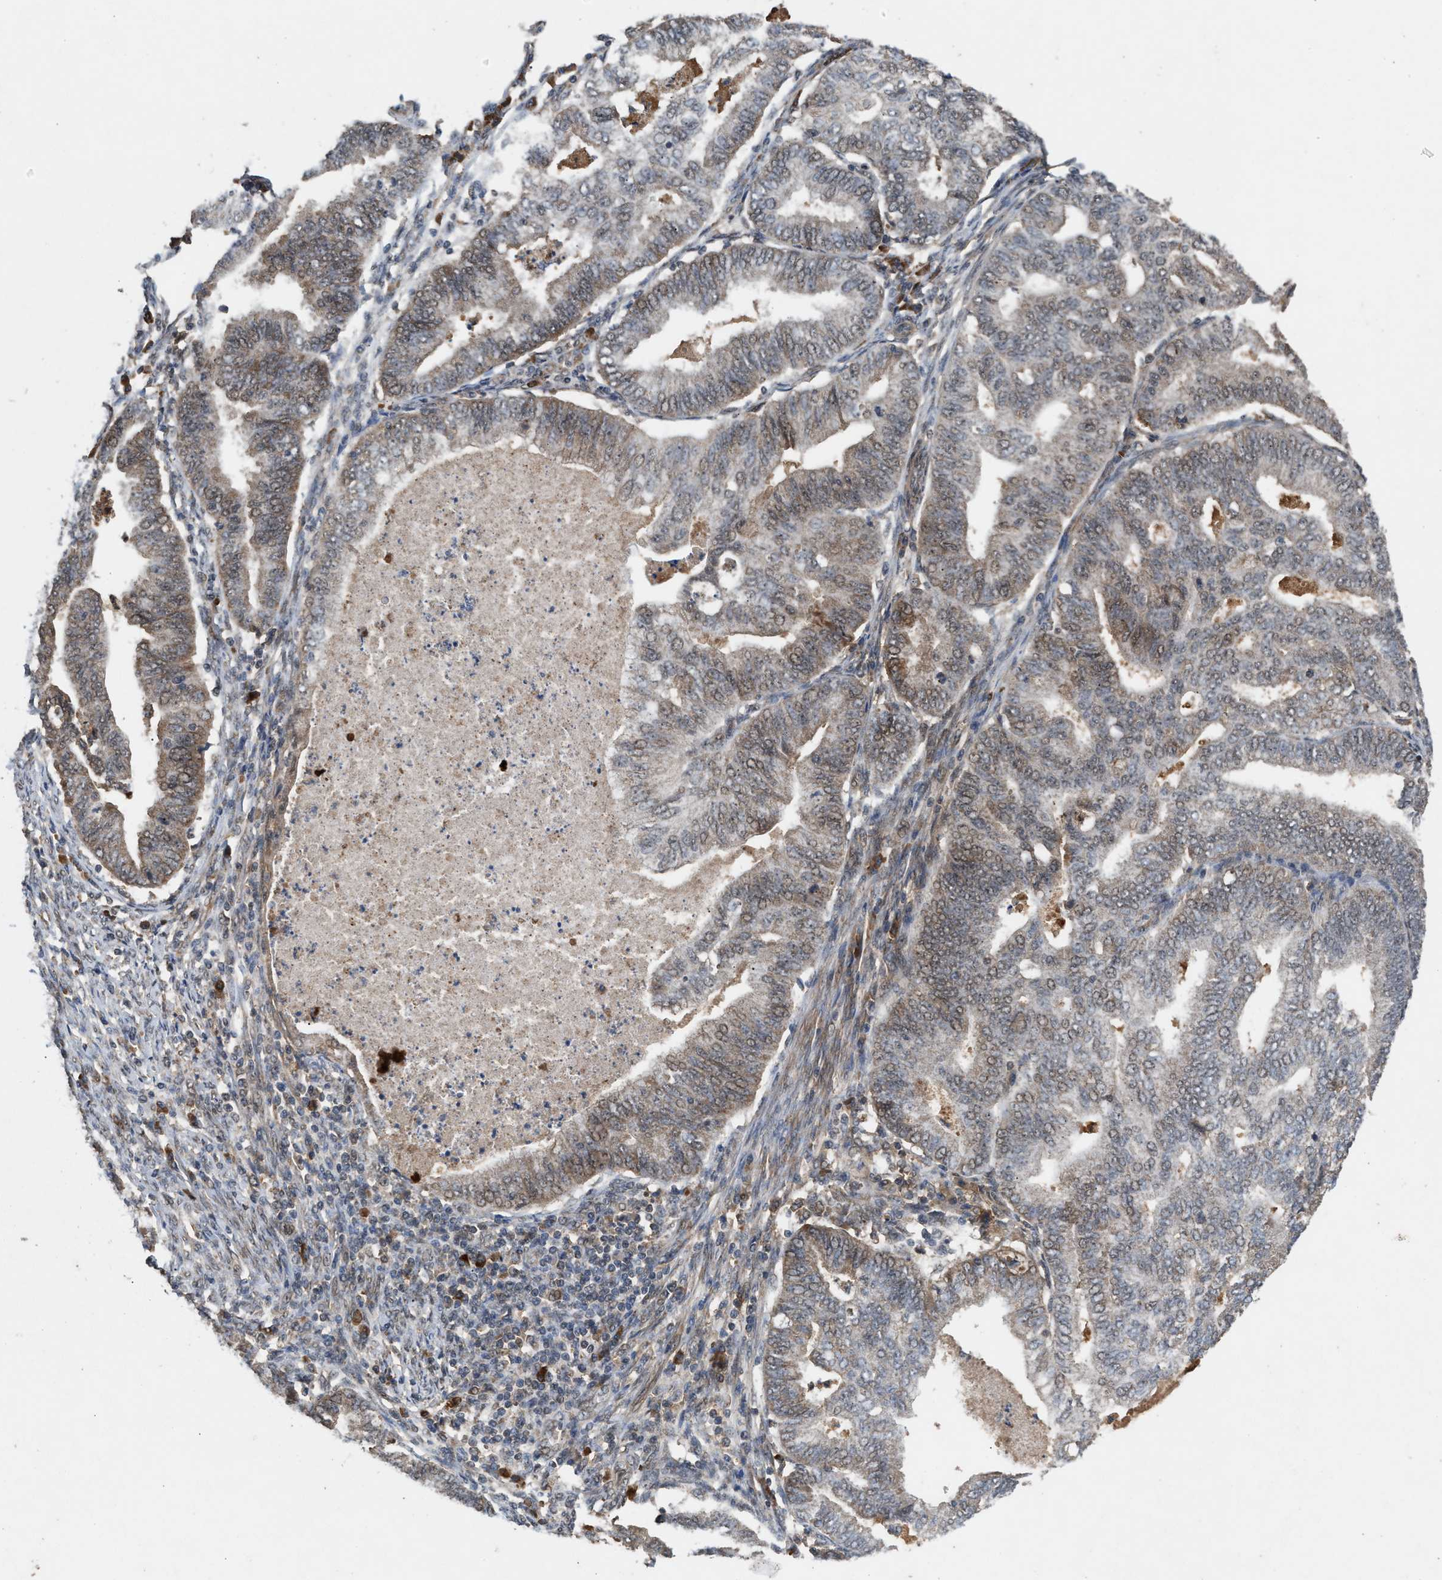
{"staining": {"intensity": "weak", "quantity": ">75%", "location": "cytoplasmic/membranous,nuclear"}, "tissue": "endometrial cancer", "cell_type": "Tumor cells", "image_type": "cancer", "snomed": [{"axis": "morphology", "description": "Polyp, NOS"}, {"axis": "morphology", "description": "Adenocarcinoma, NOS"}, {"axis": "morphology", "description": "Adenoma, NOS"}, {"axis": "topography", "description": "Endometrium"}], "caption": "A brown stain labels weak cytoplasmic/membranous and nuclear expression of a protein in human endometrial cancer tumor cells.", "gene": "RUSC2", "patient": {"sex": "female", "age": 79}}